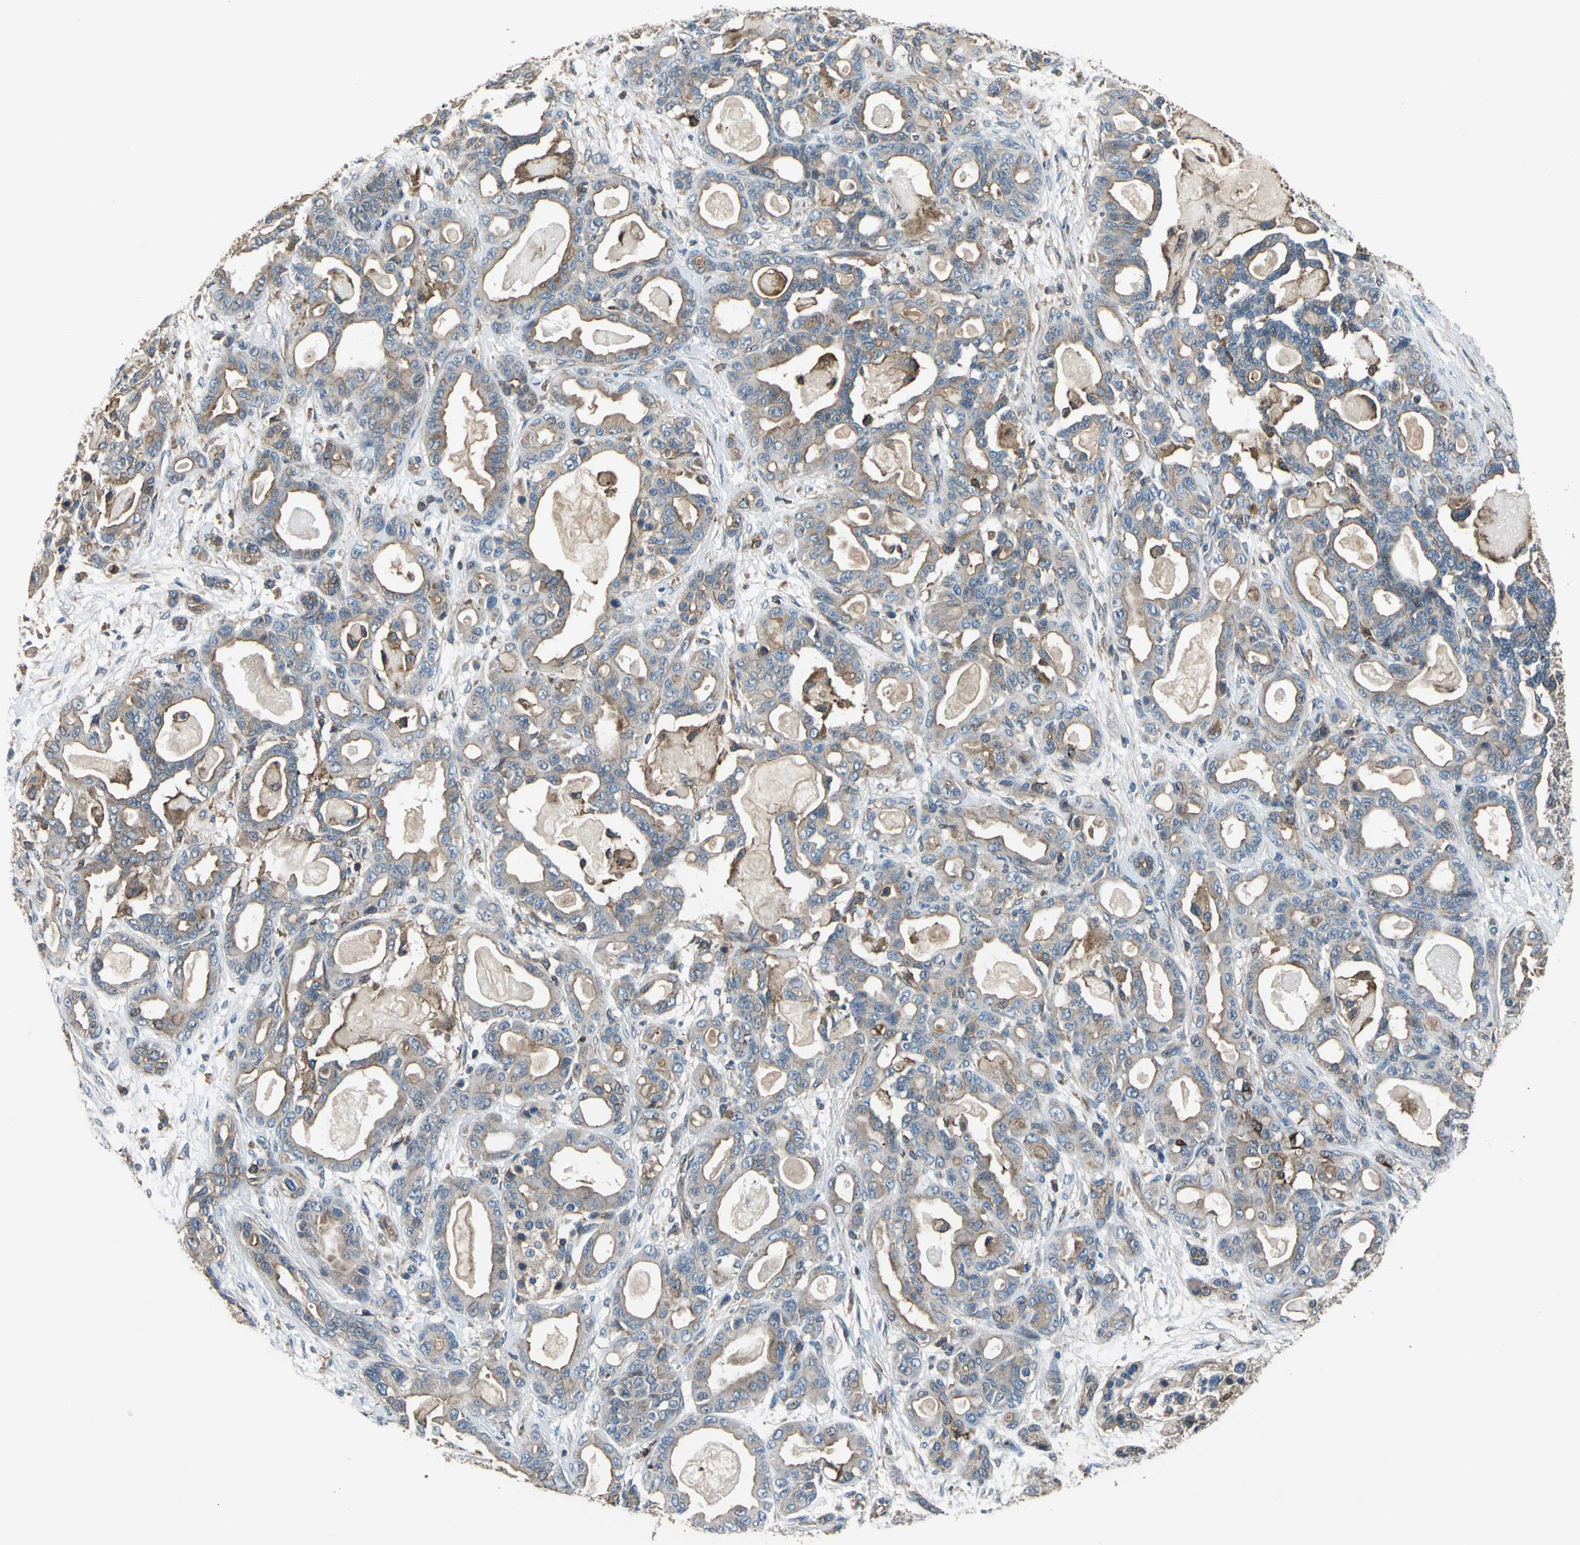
{"staining": {"intensity": "moderate", "quantity": ">75%", "location": "cytoplasmic/membranous"}, "tissue": "pancreatic cancer", "cell_type": "Tumor cells", "image_type": "cancer", "snomed": [{"axis": "morphology", "description": "Adenocarcinoma, NOS"}, {"axis": "topography", "description": "Pancreas"}], "caption": "Pancreatic cancer tissue displays moderate cytoplasmic/membranous positivity in approximately >75% of tumor cells", "gene": "PARVA", "patient": {"sex": "male", "age": 63}}